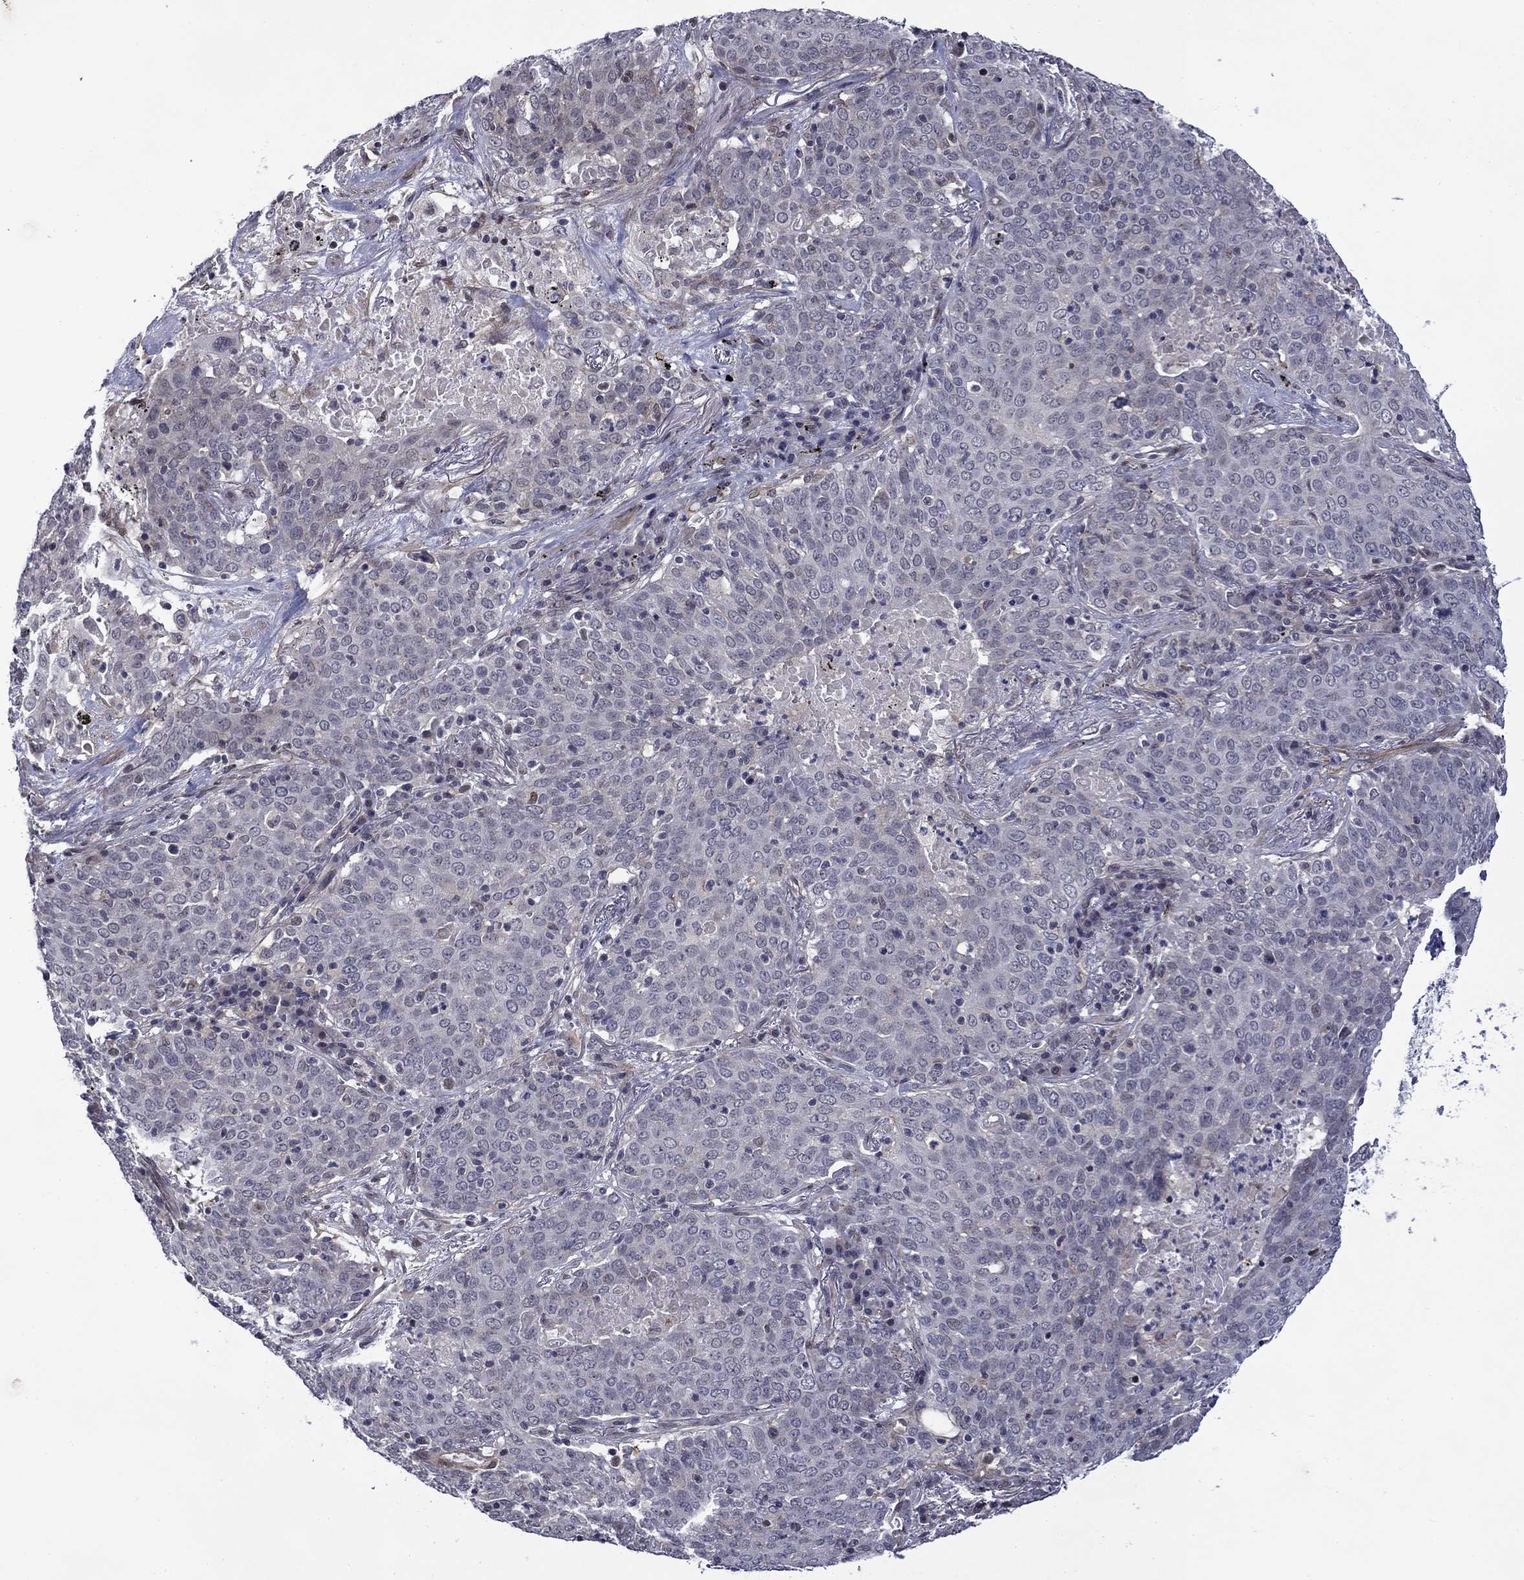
{"staining": {"intensity": "negative", "quantity": "none", "location": "none"}, "tissue": "lung cancer", "cell_type": "Tumor cells", "image_type": "cancer", "snomed": [{"axis": "morphology", "description": "Squamous cell carcinoma, NOS"}, {"axis": "topography", "description": "Lung"}], "caption": "Immunohistochemistry (IHC) of lung cancer displays no expression in tumor cells.", "gene": "B3GAT1", "patient": {"sex": "male", "age": 82}}